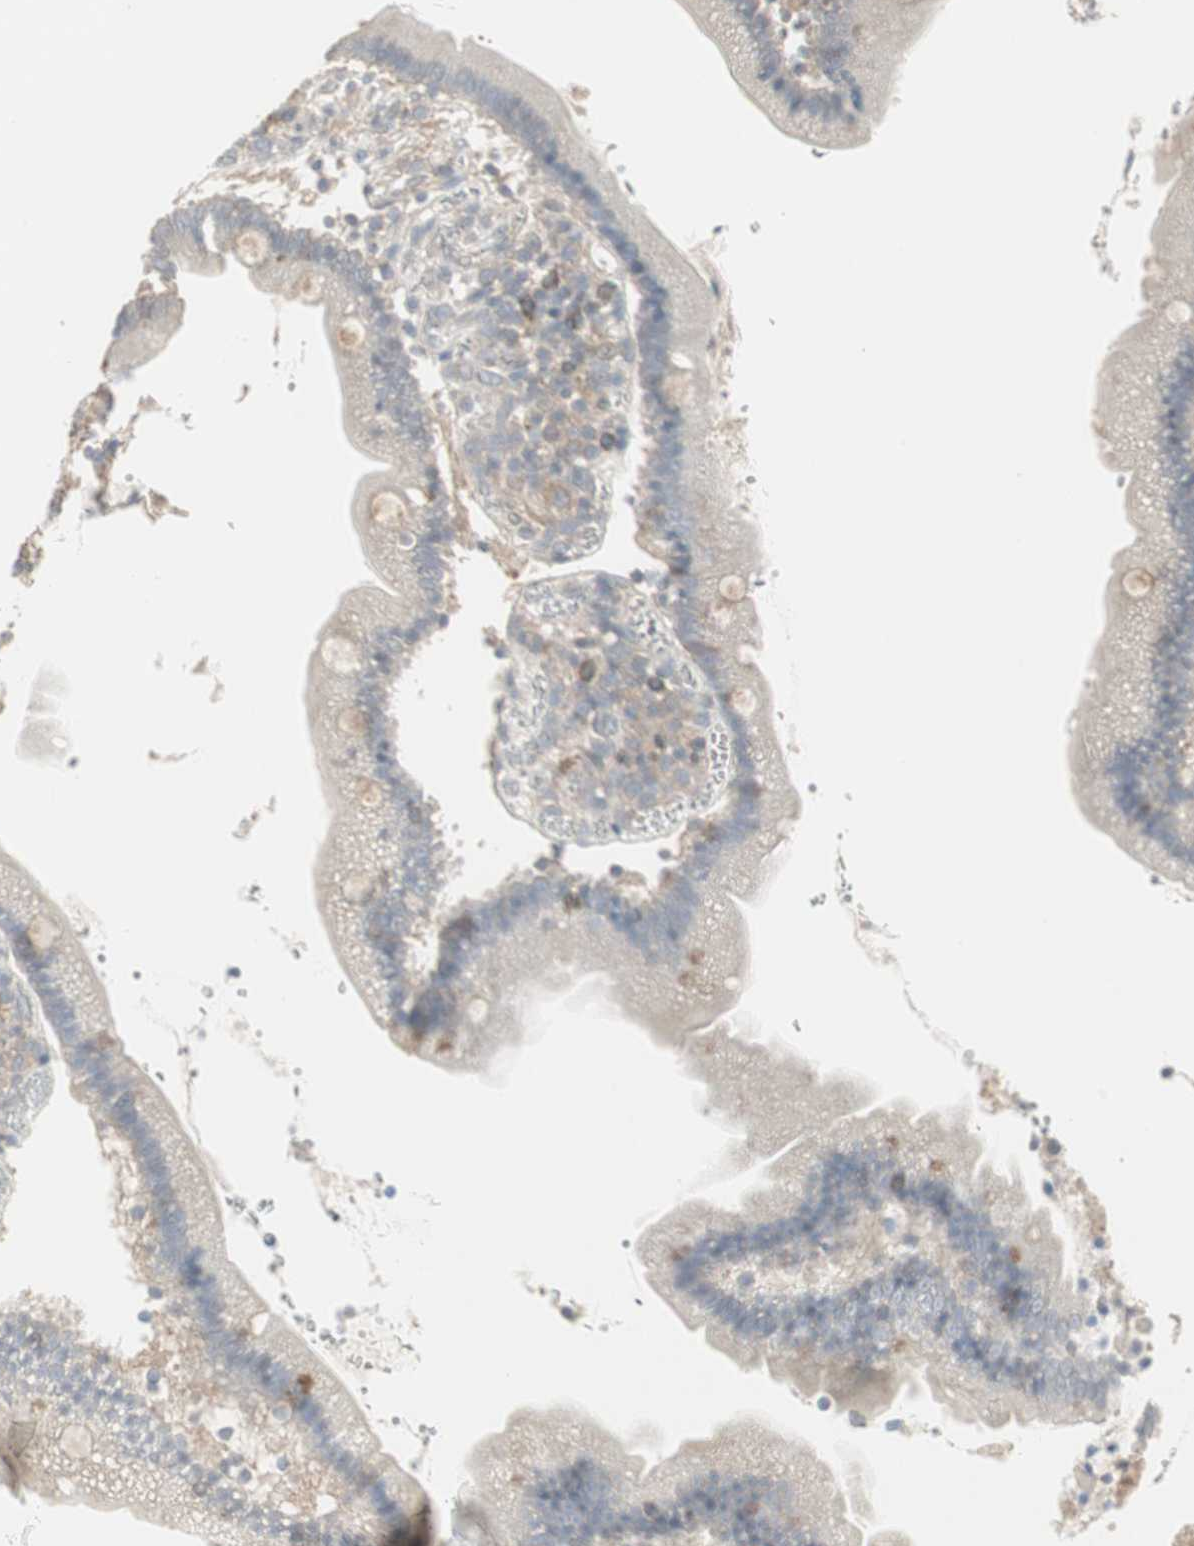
{"staining": {"intensity": "weak", "quantity": "25%-75%", "location": "cytoplasmic/membranous"}, "tissue": "duodenum", "cell_type": "Glandular cells", "image_type": "normal", "snomed": [{"axis": "morphology", "description": "Normal tissue, NOS"}, {"axis": "topography", "description": "Duodenum"}], "caption": "Protein expression analysis of benign human duodenum reveals weak cytoplasmic/membranous positivity in about 25%-75% of glandular cells.", "gene": "ZFP36", "patient": {"sex": "male", "age": 66}}